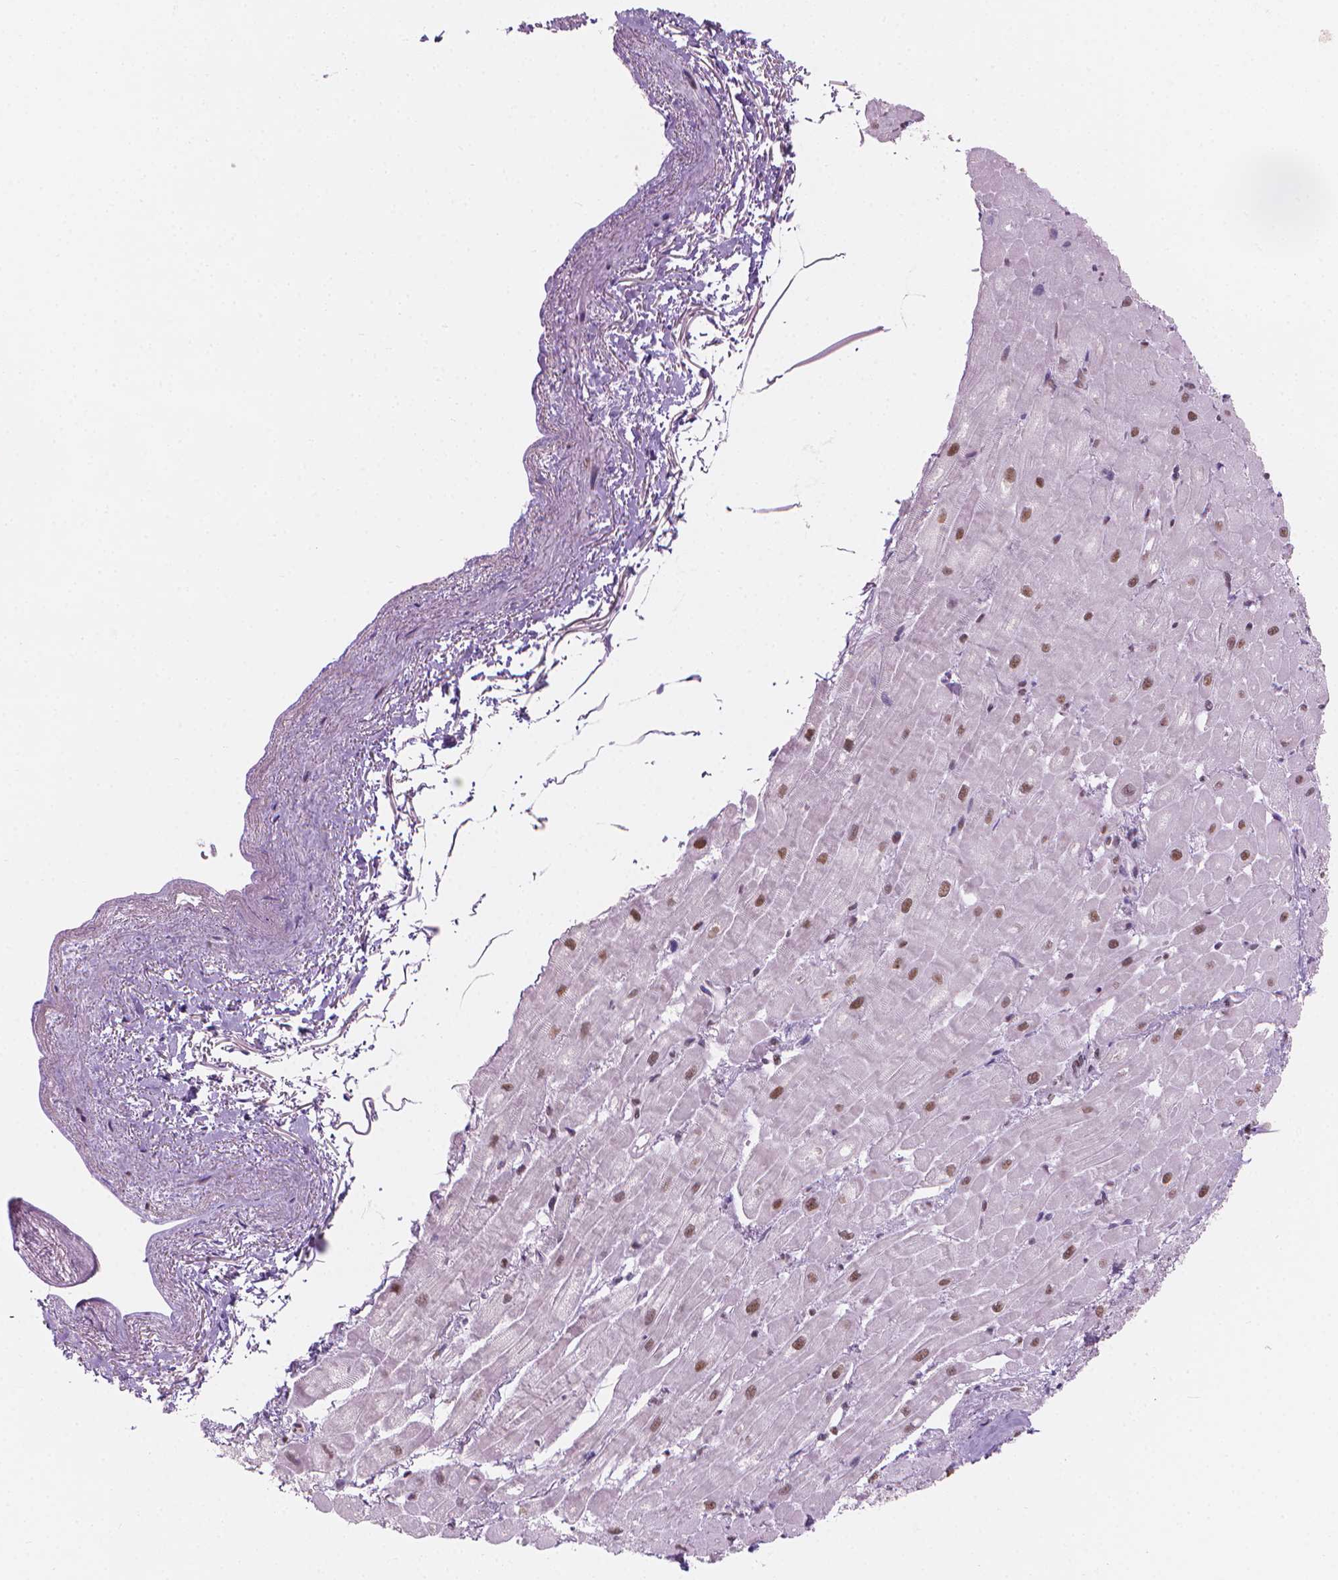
{"staining": {"intensity": "moderate", "quantity": "25%-75%", "location": "nuclear"}, "tissue": "heart muscle", "cell_type": "Cardiomyocytes", "image_type": "normal", "snomed": [{"axis": "morphology", "description": "Normal tissue, NOS"}, {"axis": "topography", "description": "Heart"}], "caption": "Moderate nuclear expression for a protein is appreciated in about 25%-75% of cardiomyocytes of benign heart muscle using IHC.", "gene": "PIAS2", "patient": {"sex": "male", "age": 62}}